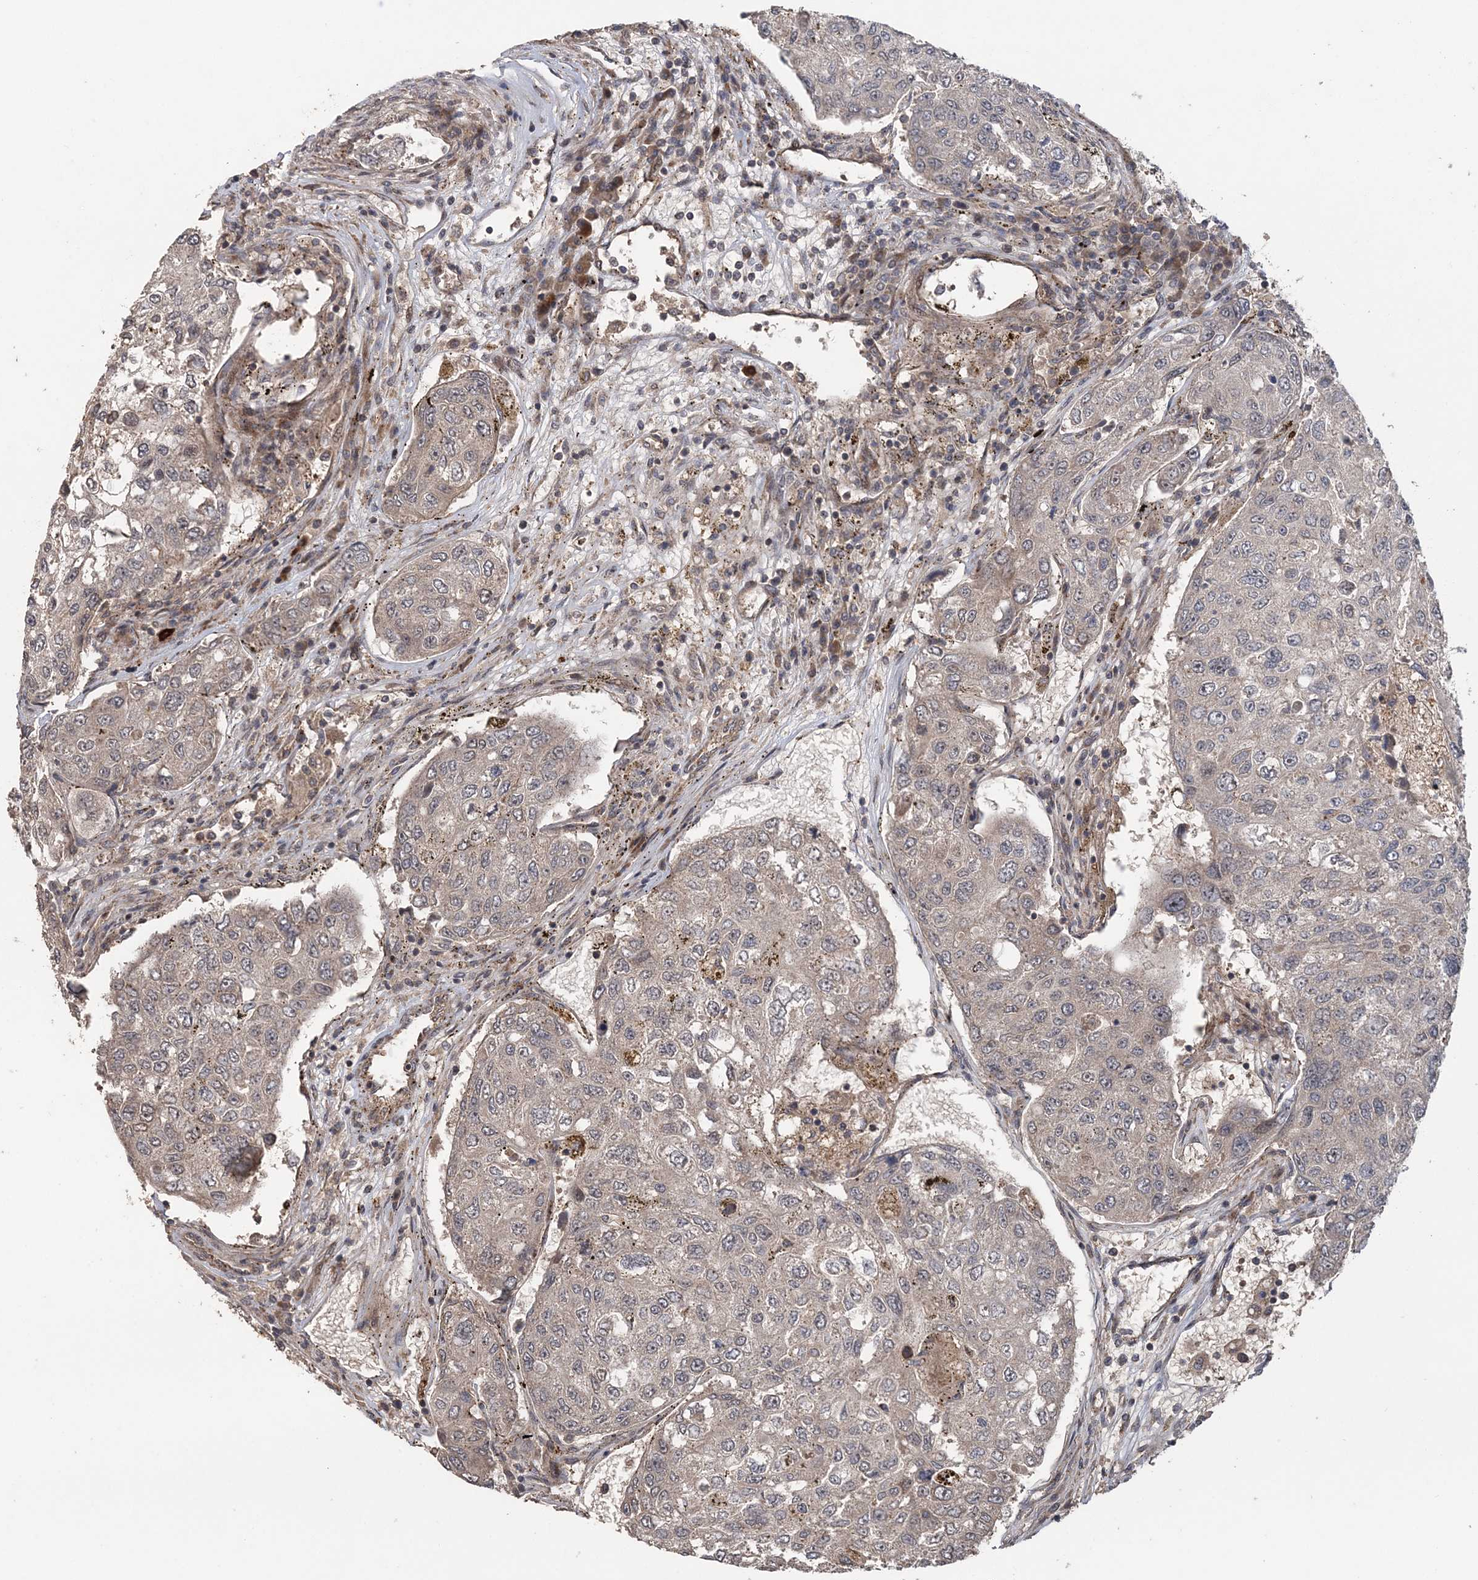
{"staining": {"intensity": "negative", "quantity": "none", "location": "none"}, "tissue": "urothelial cancer", "cell_type": "Tumor cells", "image_type": "cancer", "snomed": [{"axis": "morphology", "description": "Urothelial carcinoma, High grade"}, {"axis": "topography", "description": "Lymph node"}, {"axis": "topography", "description": "Urinary bladder"}], "caption": "Tumor cells show no significant protein positivity in high-grade urothelial carcinoma.", "gene": "UBTD2", "patient": {"sex": "male", "age": 51}}